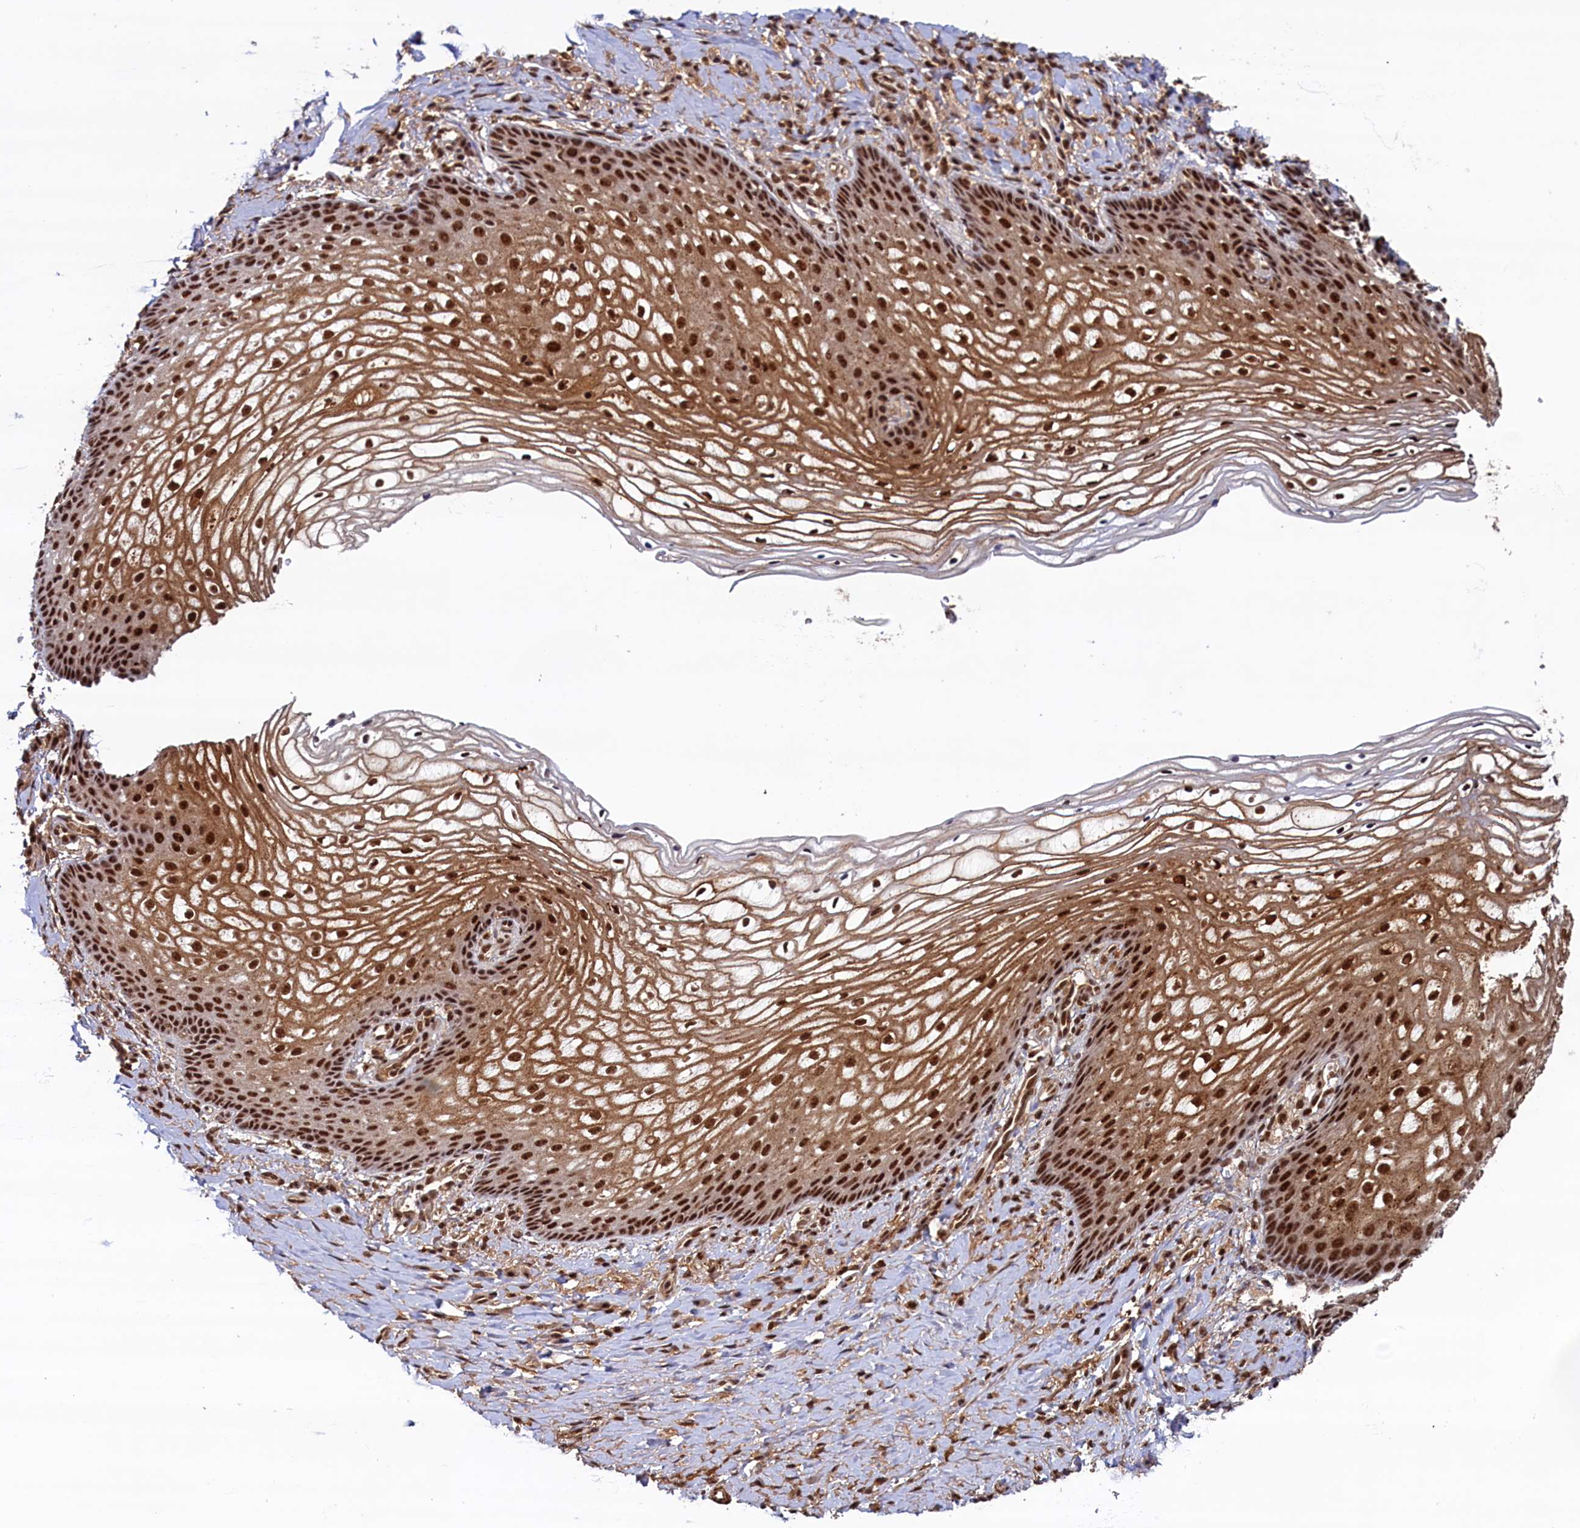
{"staining": {"intensity": "strong", "quantity": ">75%", "location": "cytoplasmic/membranous,nuclear"}, "tissue": "vagina", "cell_type": "Squamous epithelial cells", "image_type": "normal", "snomed": [{"axis": "morphology", "description": "Normal tissue, NOS"}, {"axis": "topography", "description": "Vagina"}], "caption": "A high-resolution image shows immunohistochemistry (IHC) staining of normal vagina, which reveals strong cytoplasmic/membranous,nuclear expression in approximately >75% of squamous epithelial cells.", "gene": "ZC3H18", "patient": {"sex": "female", "age": 60}}